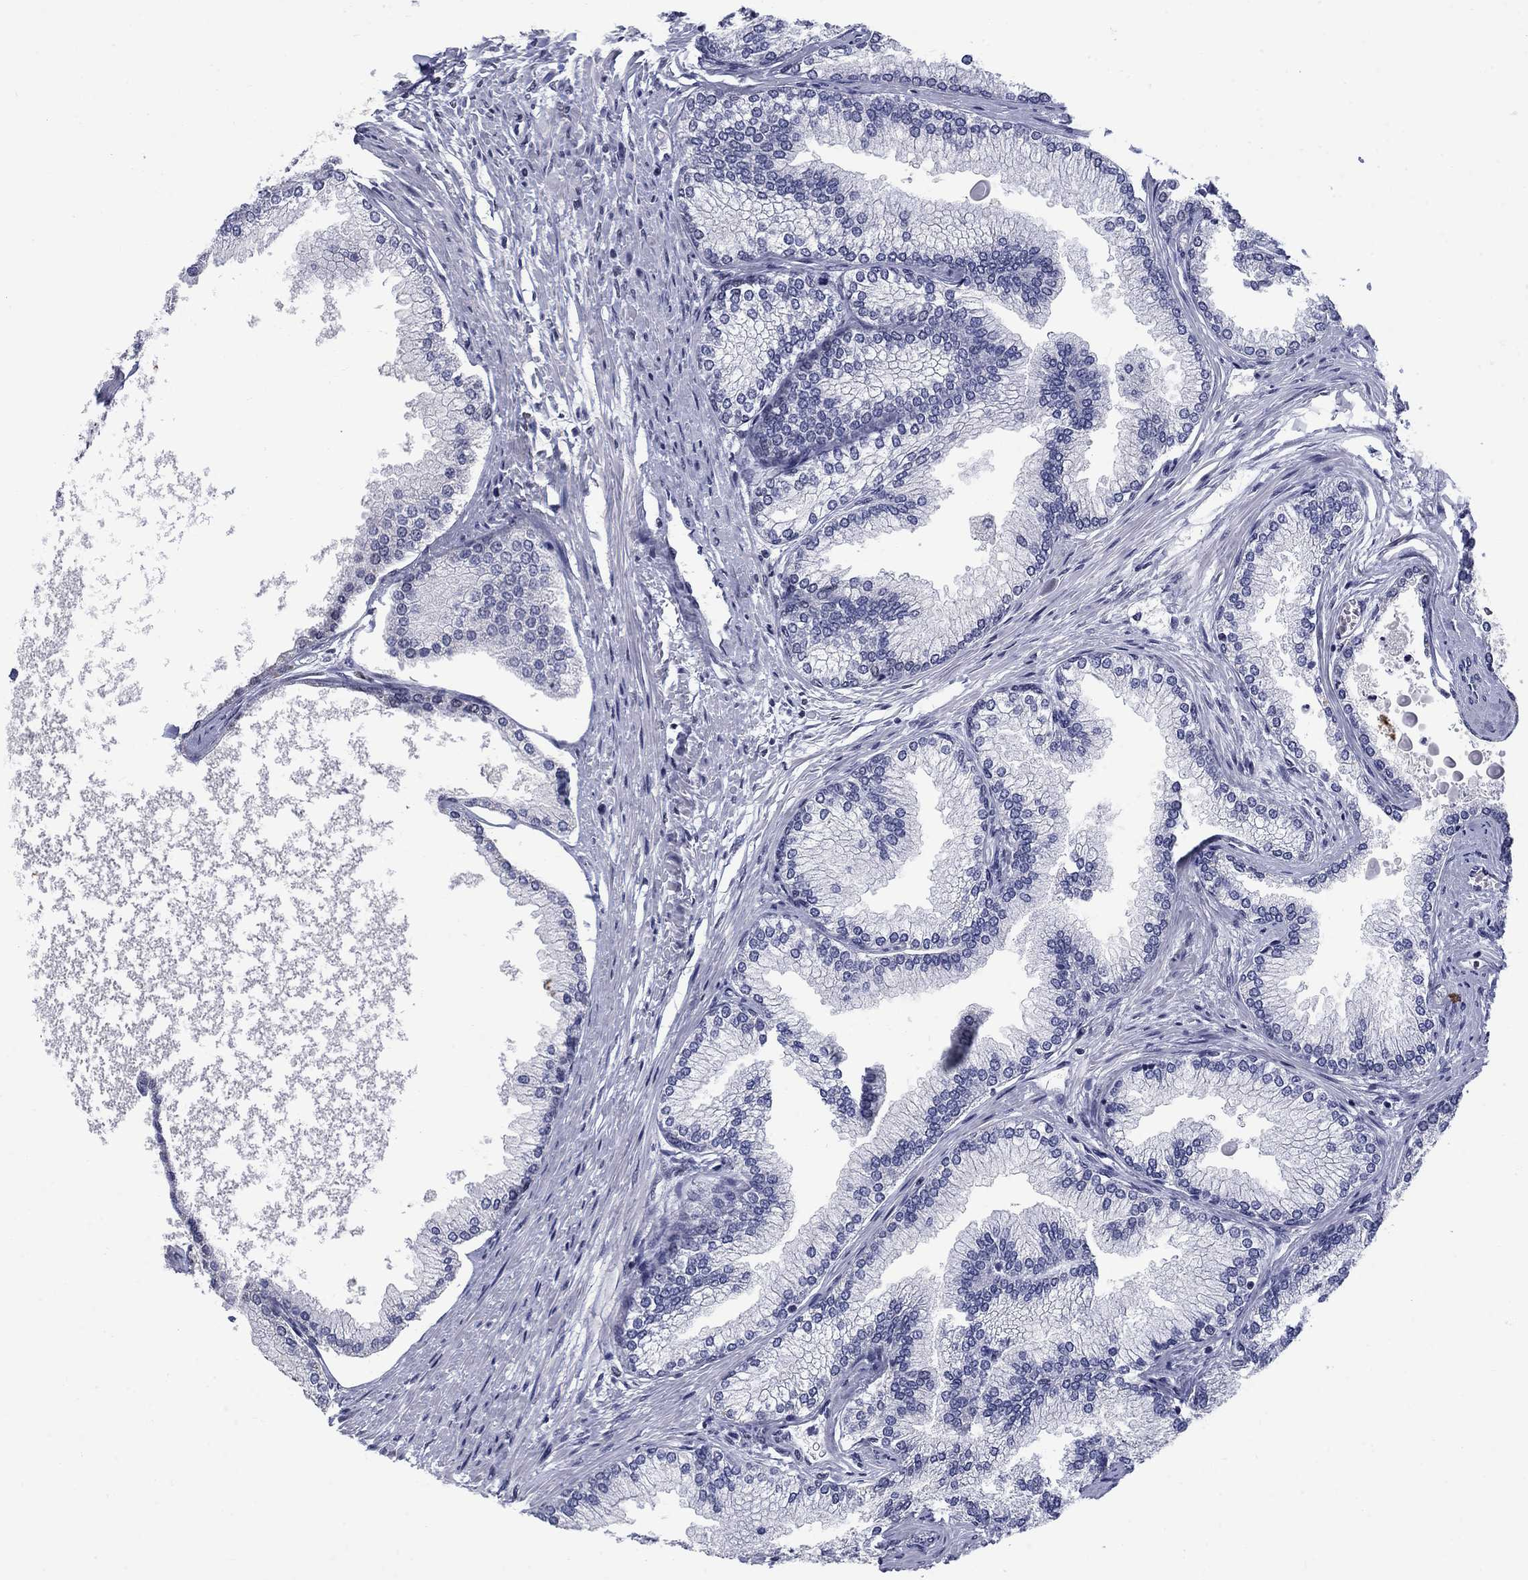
{"staining": {"intensity": "moderate", "quantity": "25%-75%", "location": "nuclear"}, "tissue": "prostate", "cell_type": "Glandular cells", "image_type": "normal", "snomed": [{"axis": "morphology", "description": "Normal tissue, NOS"}, {"axis": "topography", "description": "Prostate"}], "caption": "Protein expression analysis of unremarkable prostate demonstrates moderate nuclear expression in approximately 25%-75% of glandular cells.", "gene": "NPAS3", "patient": {"sex": "male", "age": 72}}